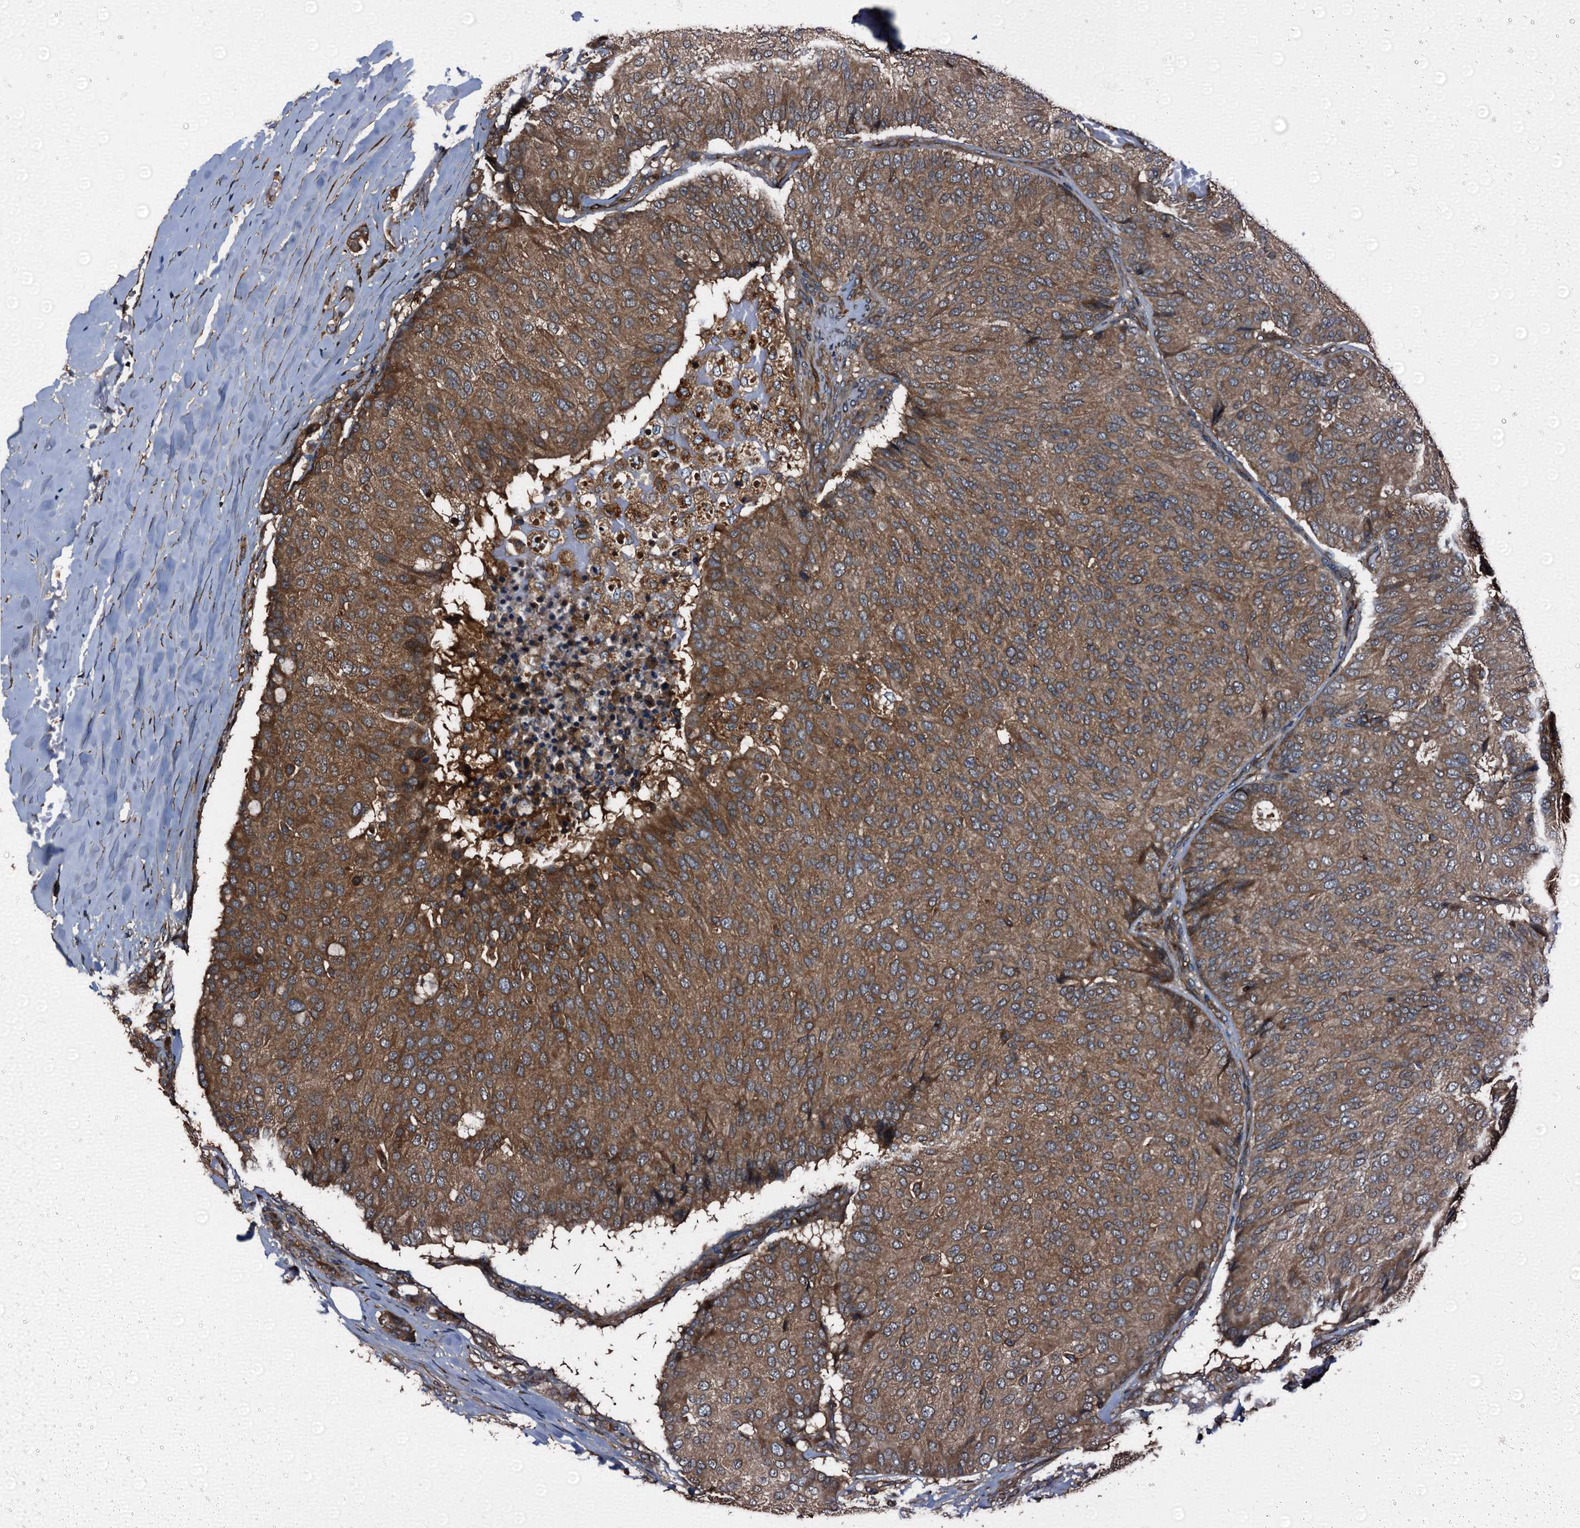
{"staining": {"intensity": "strong", "quantity": ">75%", "location": "cytoplasmic/membranous"}, "tissue": "breast cancer", "cell_type": "Tumor cells", "image_type": "cancer", "snomed": [{"axis": "morphology", "description": "Duct carcinoma"}, {"axis": "topography", "description": "Breast"}], "caption": "Strong cytoplasmic/membranous protein staining is seen in about >75% of tumor cells in intraductal carcinoma (breast).", "gene": "PEX5", "patient": {"sex": "female", "age": 75}}